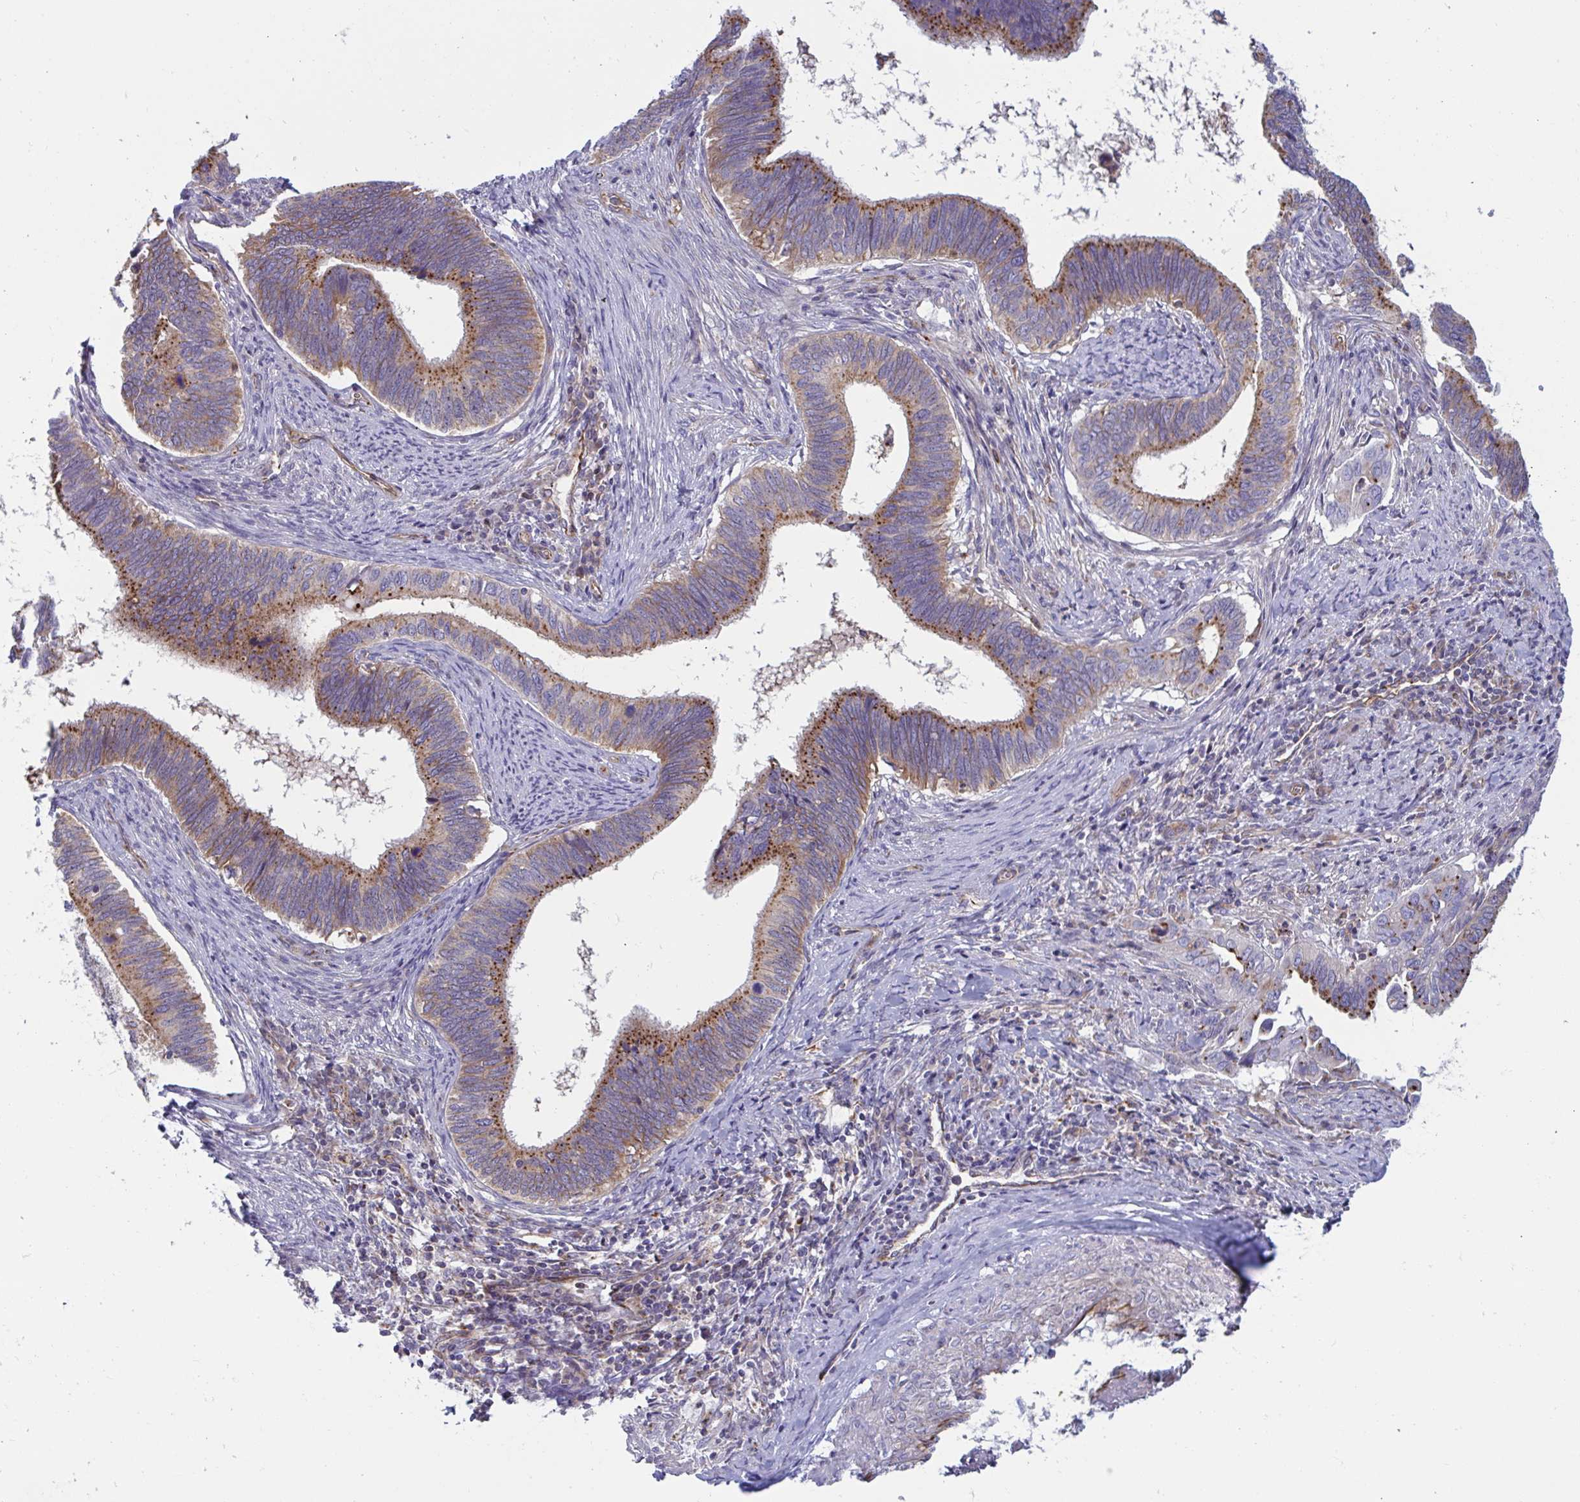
{"staining": {"intensity": "moderate", "quantity": ">75%", "location": "cytoplasmic/membranous"}, "tissue": "cervical cancer", "cell_type": "Tumor cells", "image_type": "cancer", "snomed": [{"axis": "morphology", "description": "Adenocarcinoma, NOS"}, {"axis": "topography", "description": "Cervix"}], "caption": "DAB (3,3'-diaminobenzidine) immunohistochemical staining of cervical adenocarcinoma demonstrates moderate cytoplasmic/membranous protein expression in approximately >75% of tumor cells.", "gene": "SLC9A6", "patient": {"sex": "female", "age": 42}}